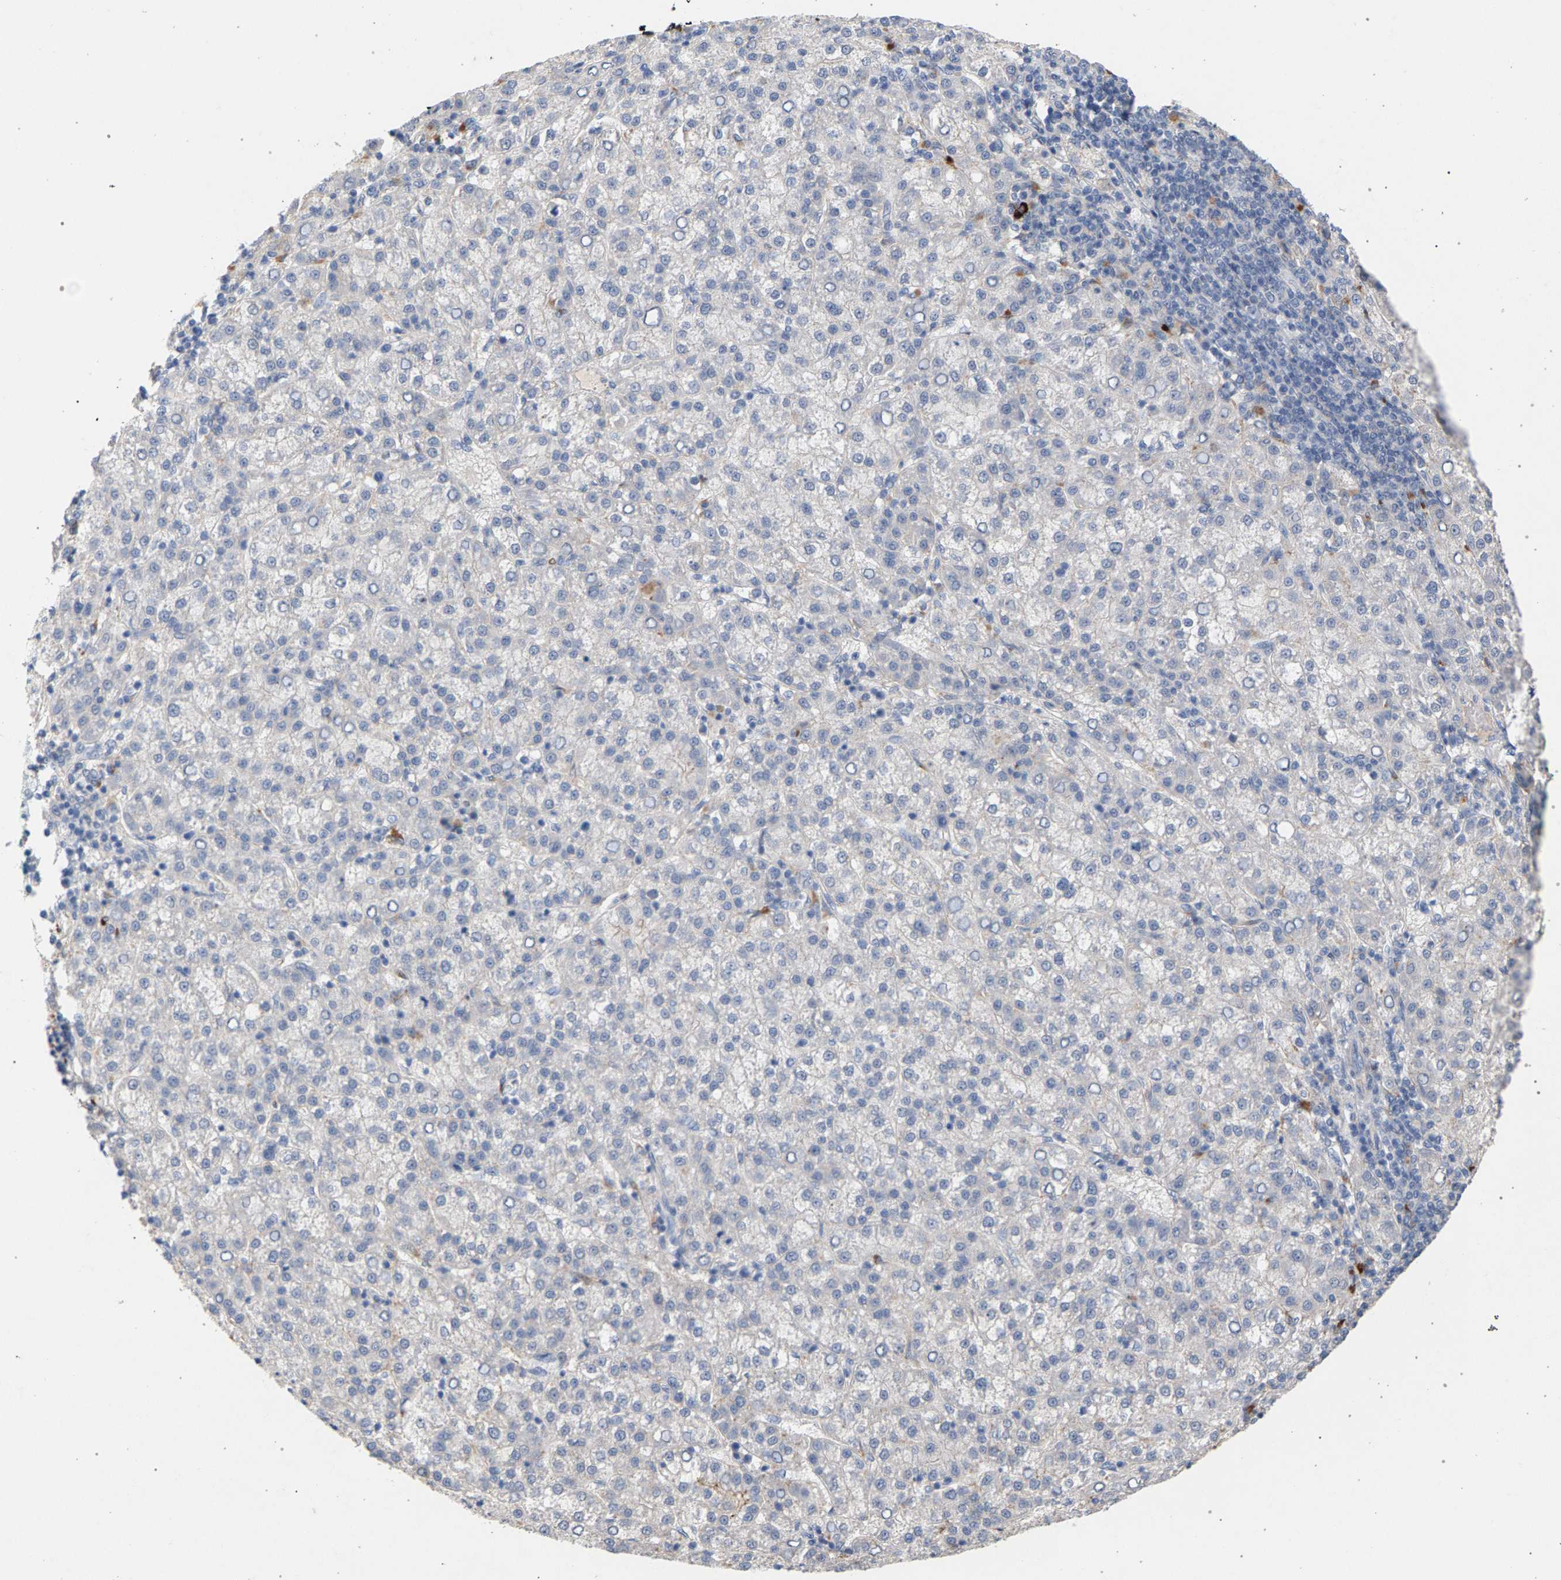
{"staining": {"intensity": "negative", "quantity": "none", "location": "none"}, "tissue": "liver cancer", "cell_type": "Tumor cells", "image_type": "cancer", "snomed": [{"axis": "morphology", "description": "Carcinoma, Hepatocellular, NOS"}, {"axis": "topography", "description": "Liver"}], "caption": "A micrograph of liver cancer (hepatocellular carcinoma) stained for a protein displays no brown staining in tumor cells.", "gene": "MAMDC2", "patient": {"sex": "female", "age": 58}}